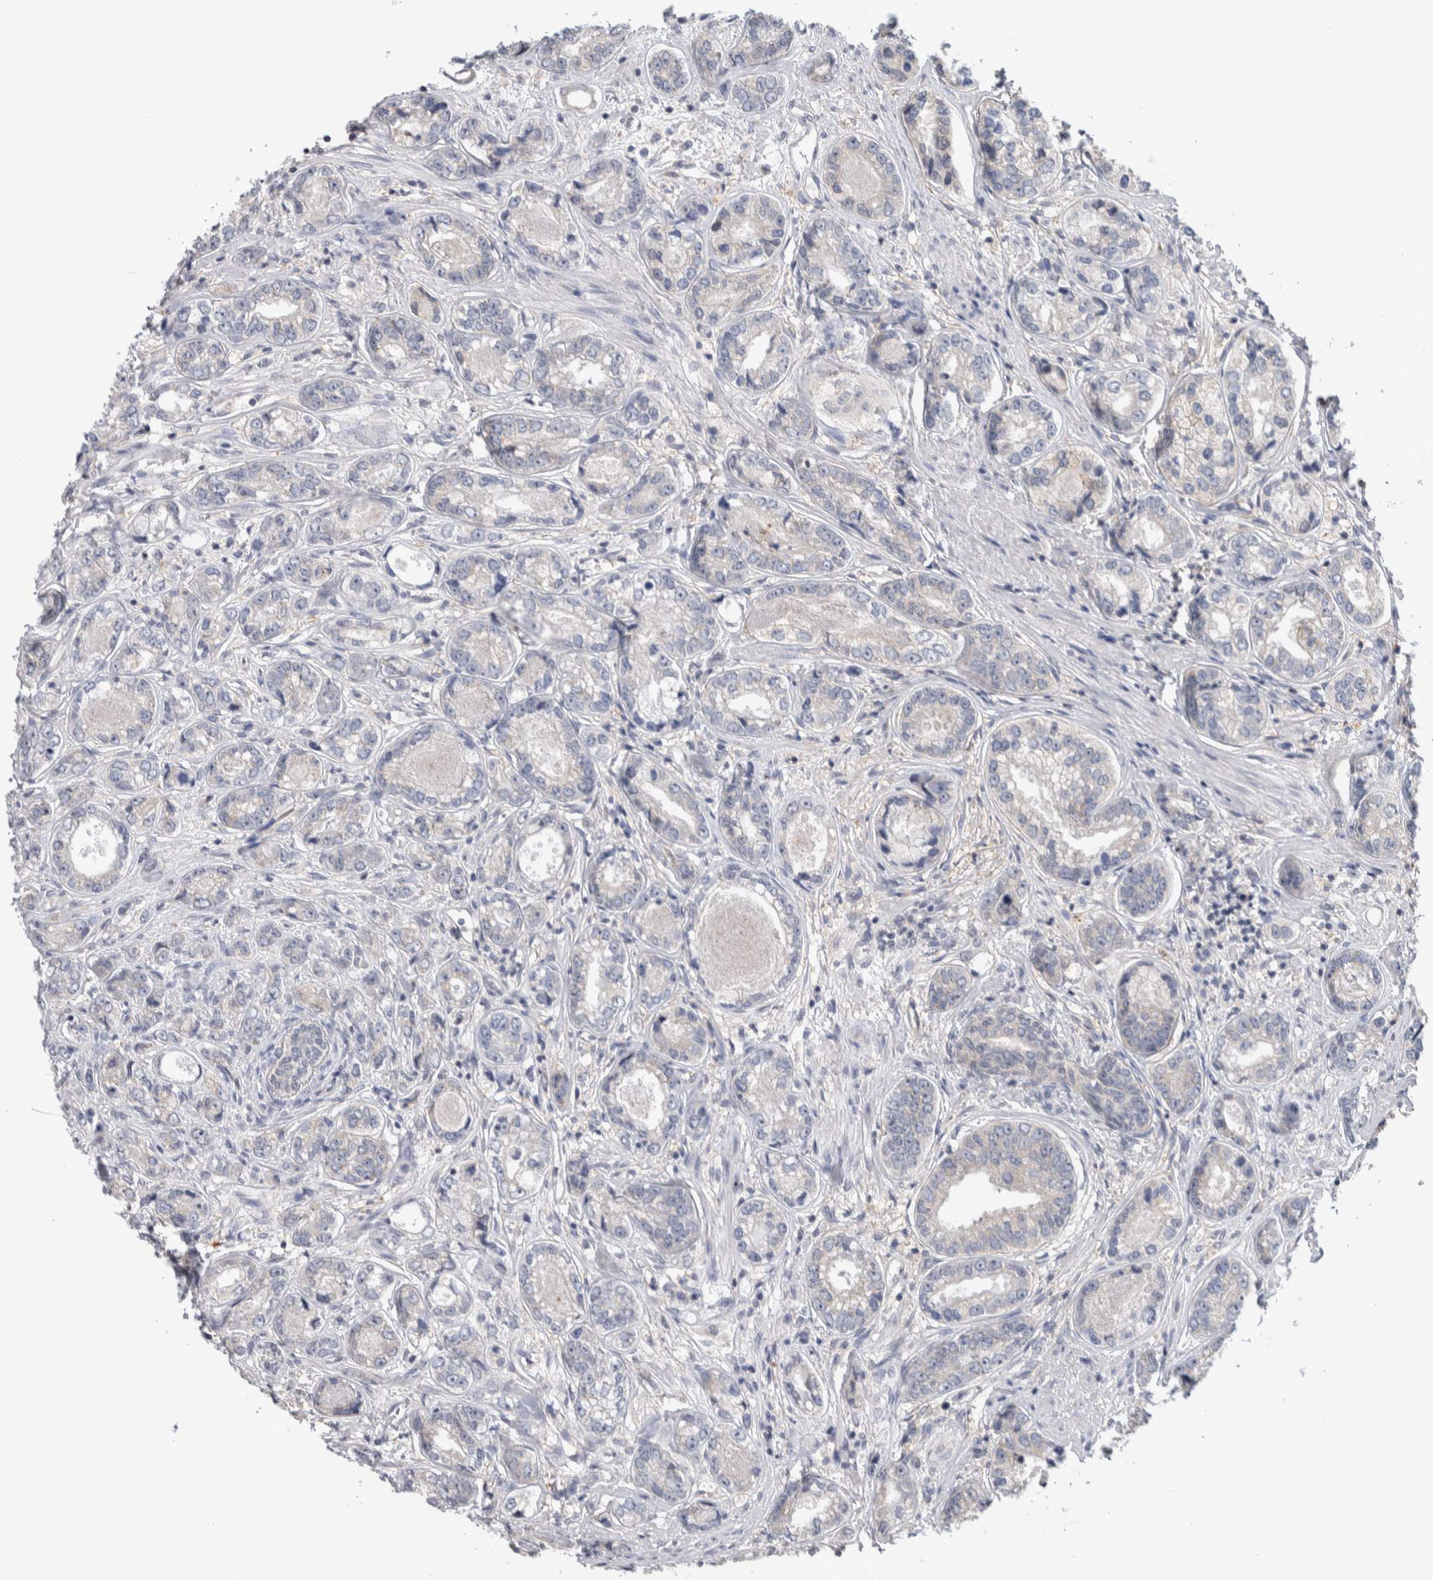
{"staining": {"intensity": "negative", "quantity": "none", "location": "none"}, "tissue": "prostate cancer", "cell_type": "Tumor cells", "image_type": "cancer", "snomed": [{"axis": "morphology", "description": "Adenocarcinoma, High grade"}, {"axis": "topography", "description": "Prostate"}], "caption": "Human prostate cancer stained for a protein using IHC demonstrates no expression in tumor cells.", "gene": "TAX1BP1", "patient": {"sex": "male", "age": 61}}